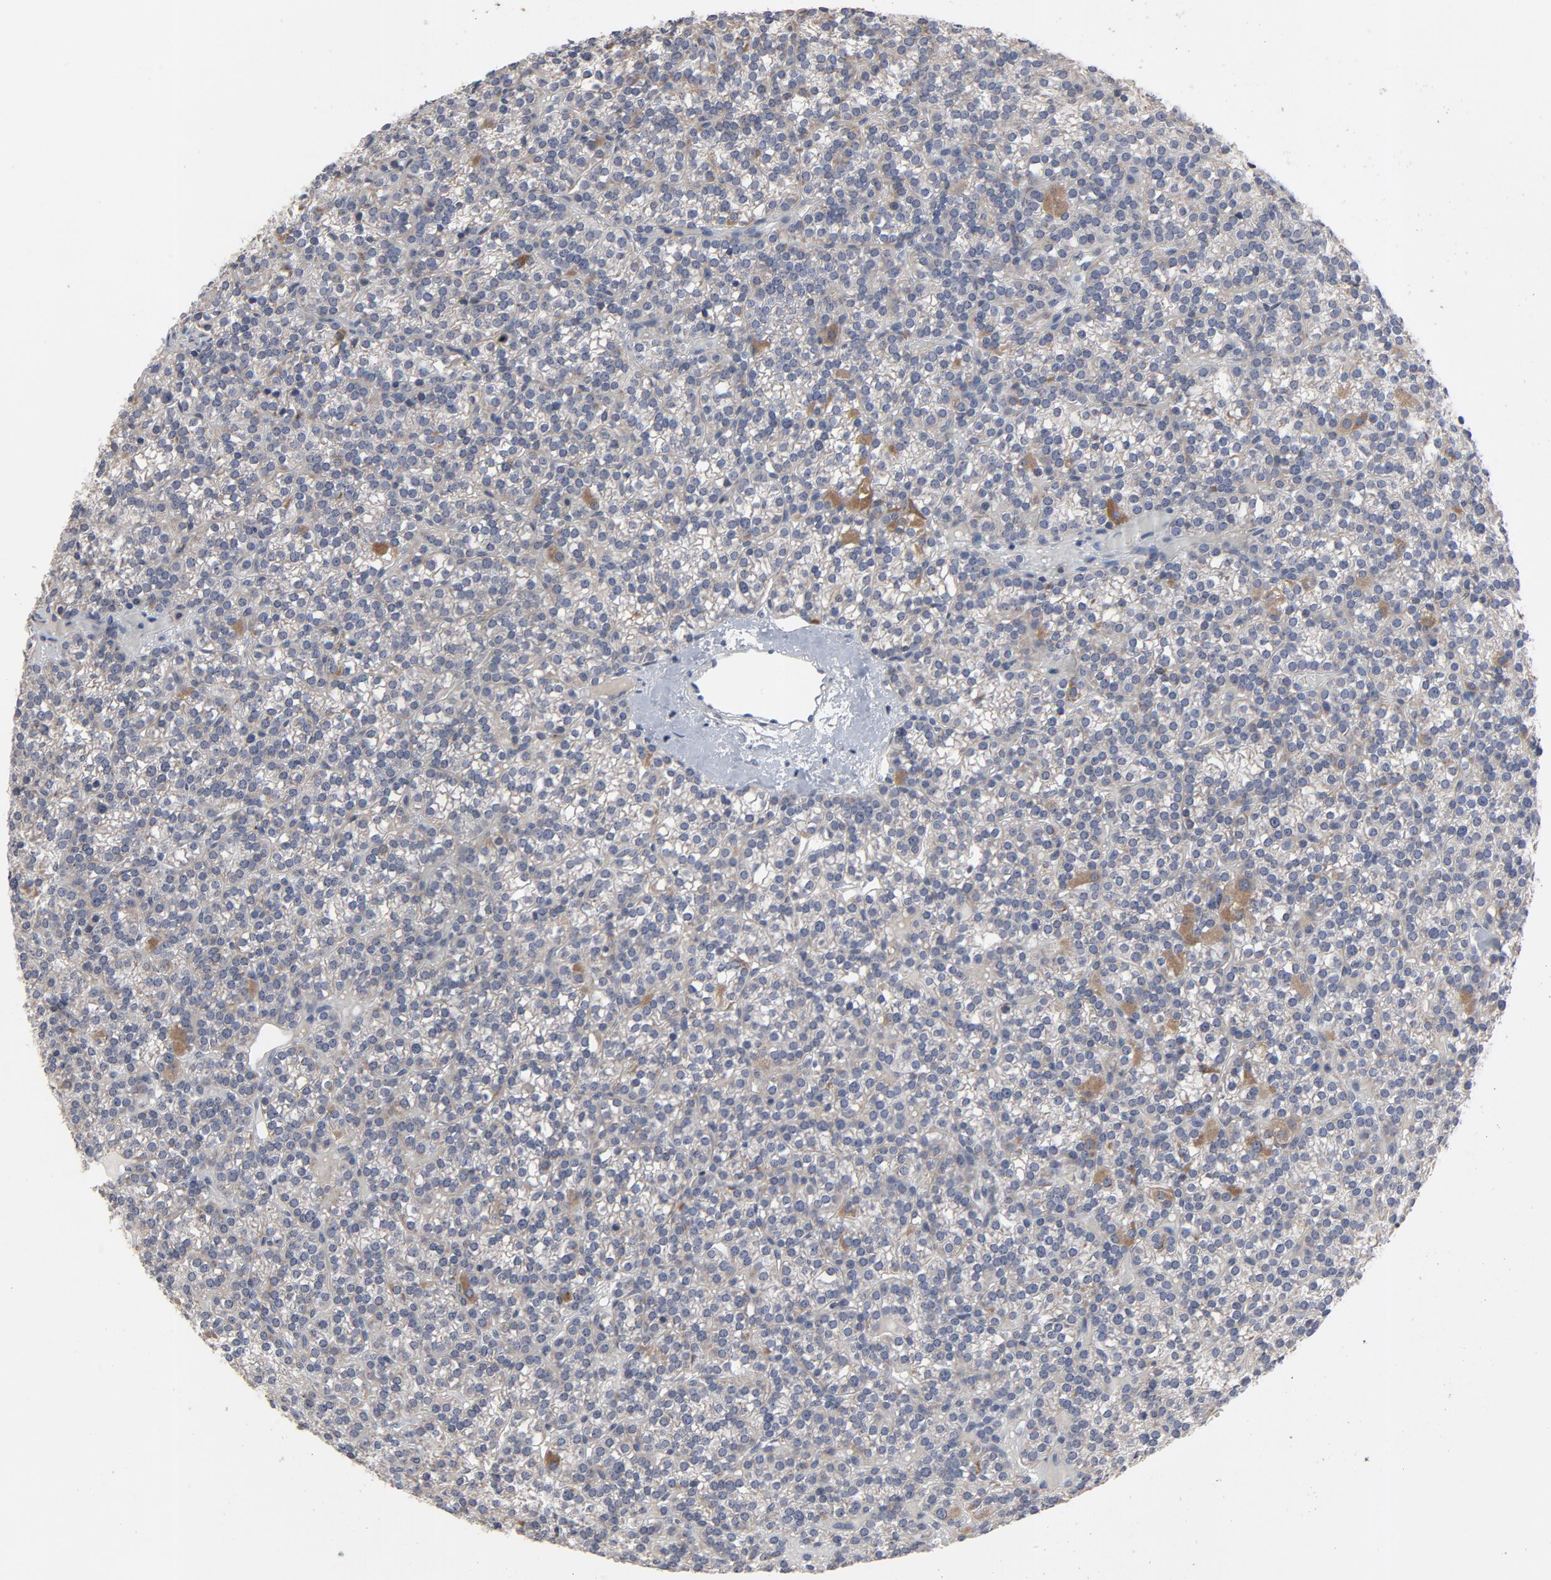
{"staining": {"intensity": "negative", "quantity": "none", "location": "none"}, "tissue": "parathyroid gland", "cell_type": "Glandular cells", "image_type": "normal", "snomed": [{"axis": "morphology", "description": "Normal tissue, NOS"}, {"axis": "topography", "description": "Parathyroid gland"}], "caption": "This micrograph is of benign parathyroid gland stained with immunohistochemistry to label a protein in brown with the nuclei are counter-stained blue. There is no positivity in glandular cells.", "gene": "TCL1A", "patient": {"sex": "female", "age": 50}}